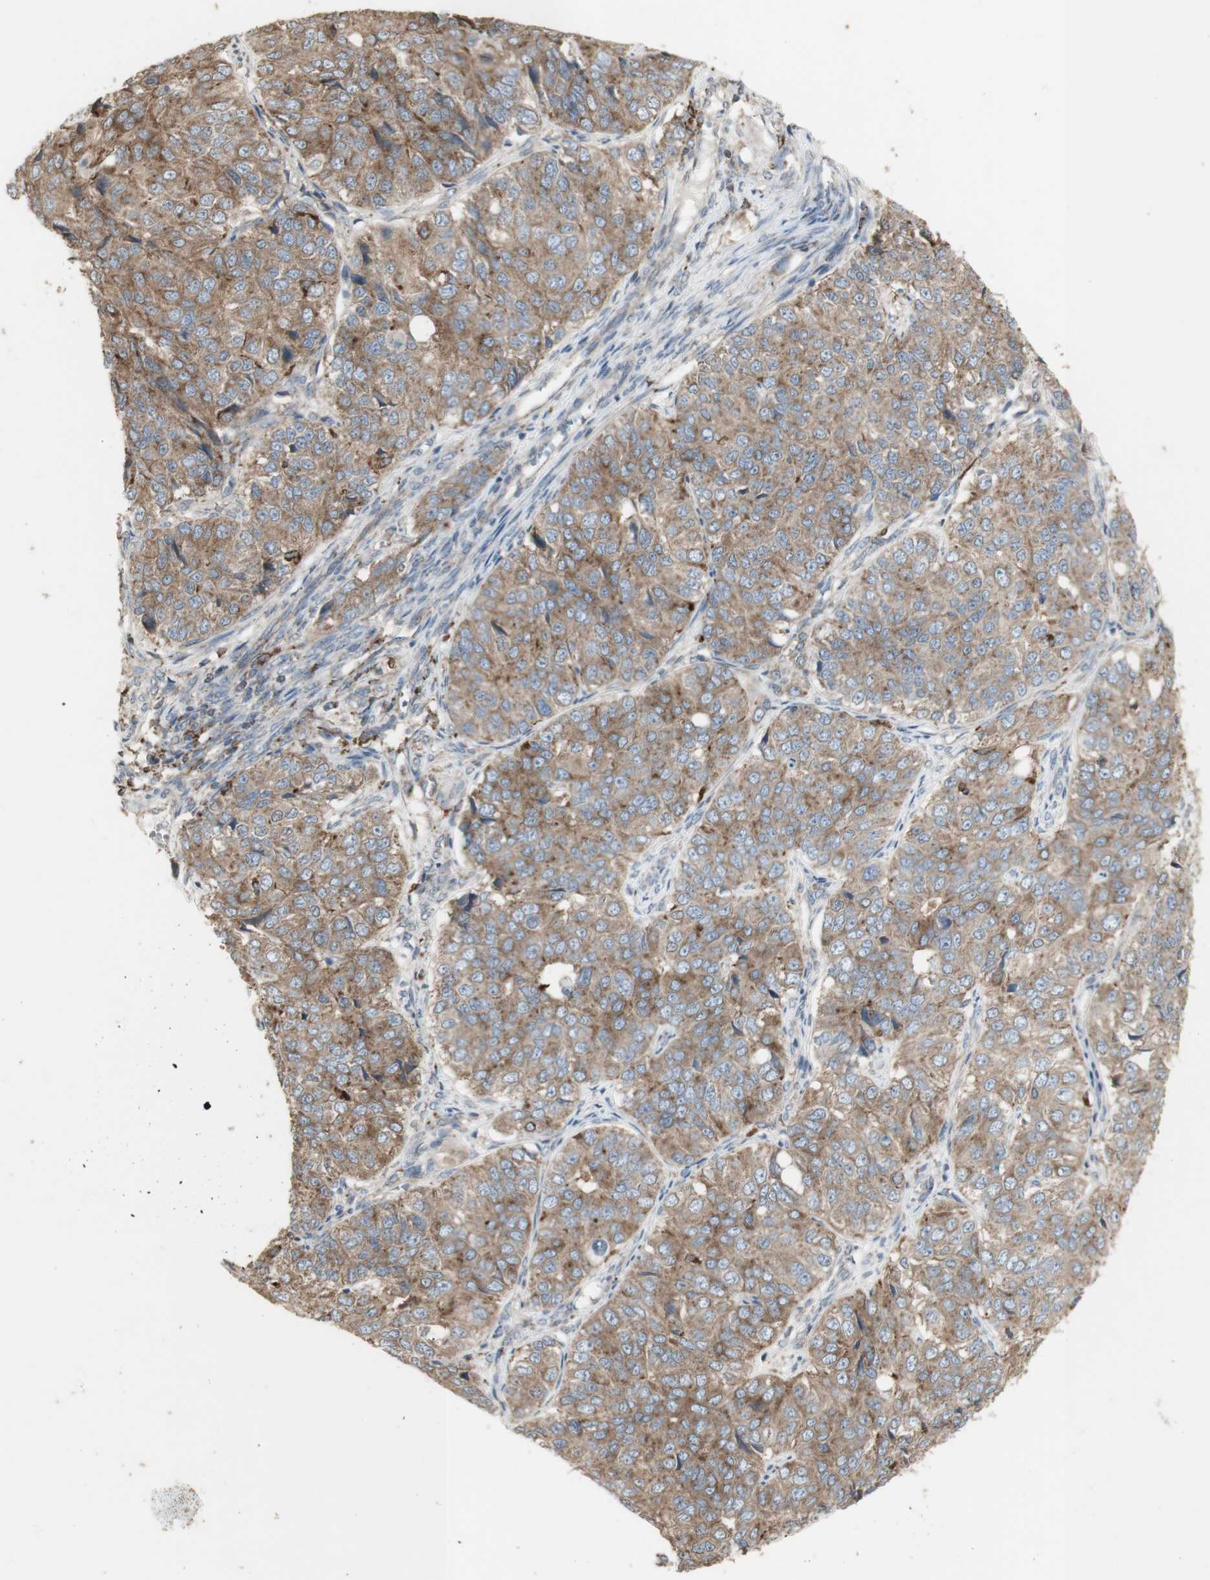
{"staining": {"intensity": "moderate", "quantity": ">75%", "location": "cytoplasmic/membranous"}, "tissue": "ovarian cancer", "cell_type": "Tumor cells", "image_type": "cancer", "snomed": [{"axis": "morphology", "description": "Carcinoma, endometroid"}, {"axis": "topography", "description": "Ovary"}], "caption": "Brown immunohistochemical staining in human ovarian cancer (endometroid carcinoma) demonstrates moderate cytoplasmic/membranous positivity in about >75% of tumor cells.", "gene": "ATP6V1E1", "patient": {"sex": "female", "age": 51}}